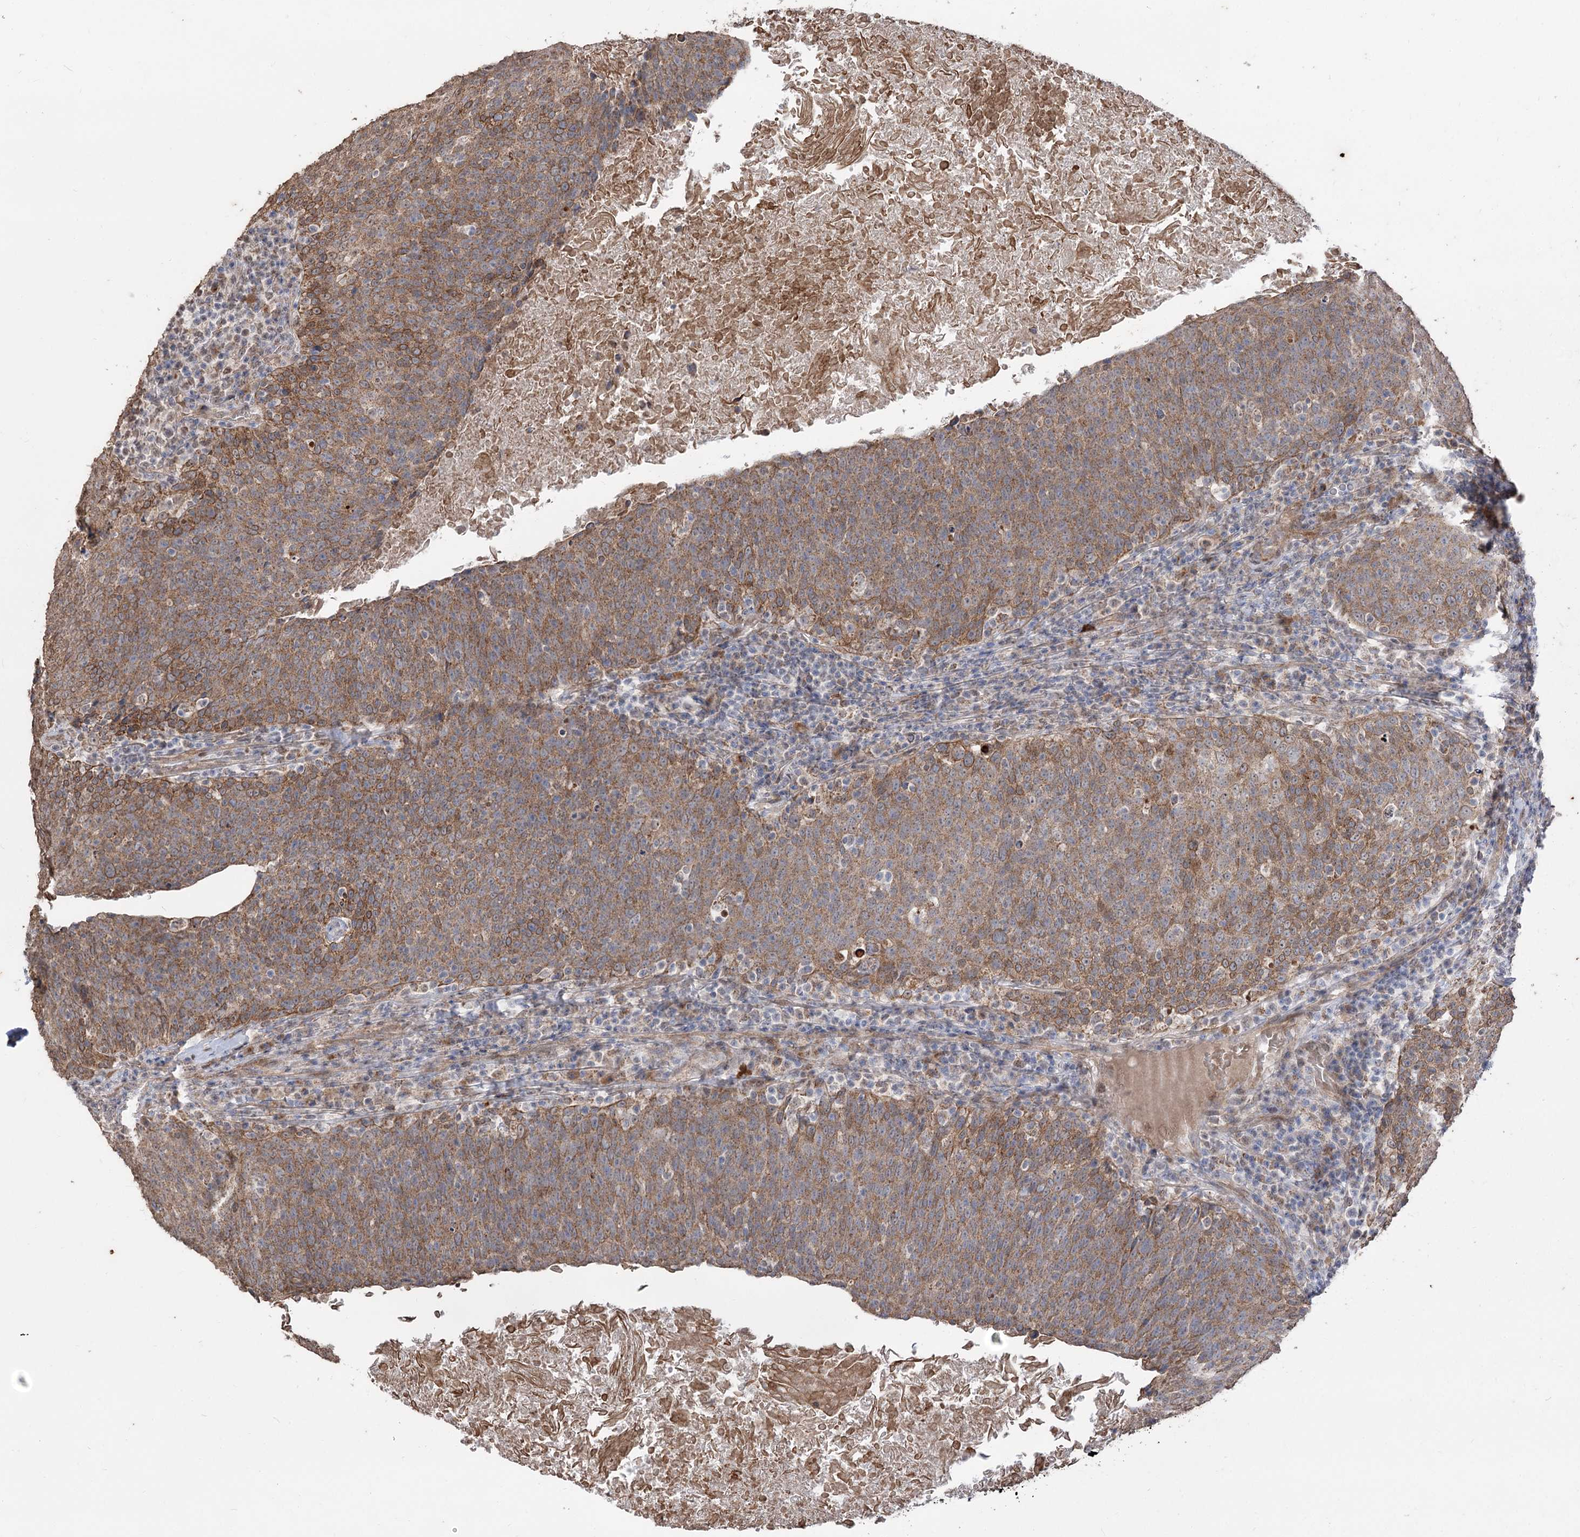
{"staining": {"intensity": "moderate", "quantity": ">75%", "location": "cytoplasmic/membranous"}, "tissue": "head and neck cancer", "cell_type": "Tumor cells", "image_type": "cancer", "snomed": [{"axis": "morphology", "description": "Squamous cell carcinoma, NOS"}, {"axis": "morphology", "description": "Squamous cell carcinoma, metastatic, NOS"}, {"axis": "topography", "description": "Lymph node"}, {"axis": "topography", "description": "Head-Neck"}], "caption": "A brown stain highlights moderate cytoplasmic/membranous positivity of a protein in human head and neck squamous cell carcinoma tumor cells.", "gene": "ZSCAN23", "patient": {"sex": "male", "age": 62}}